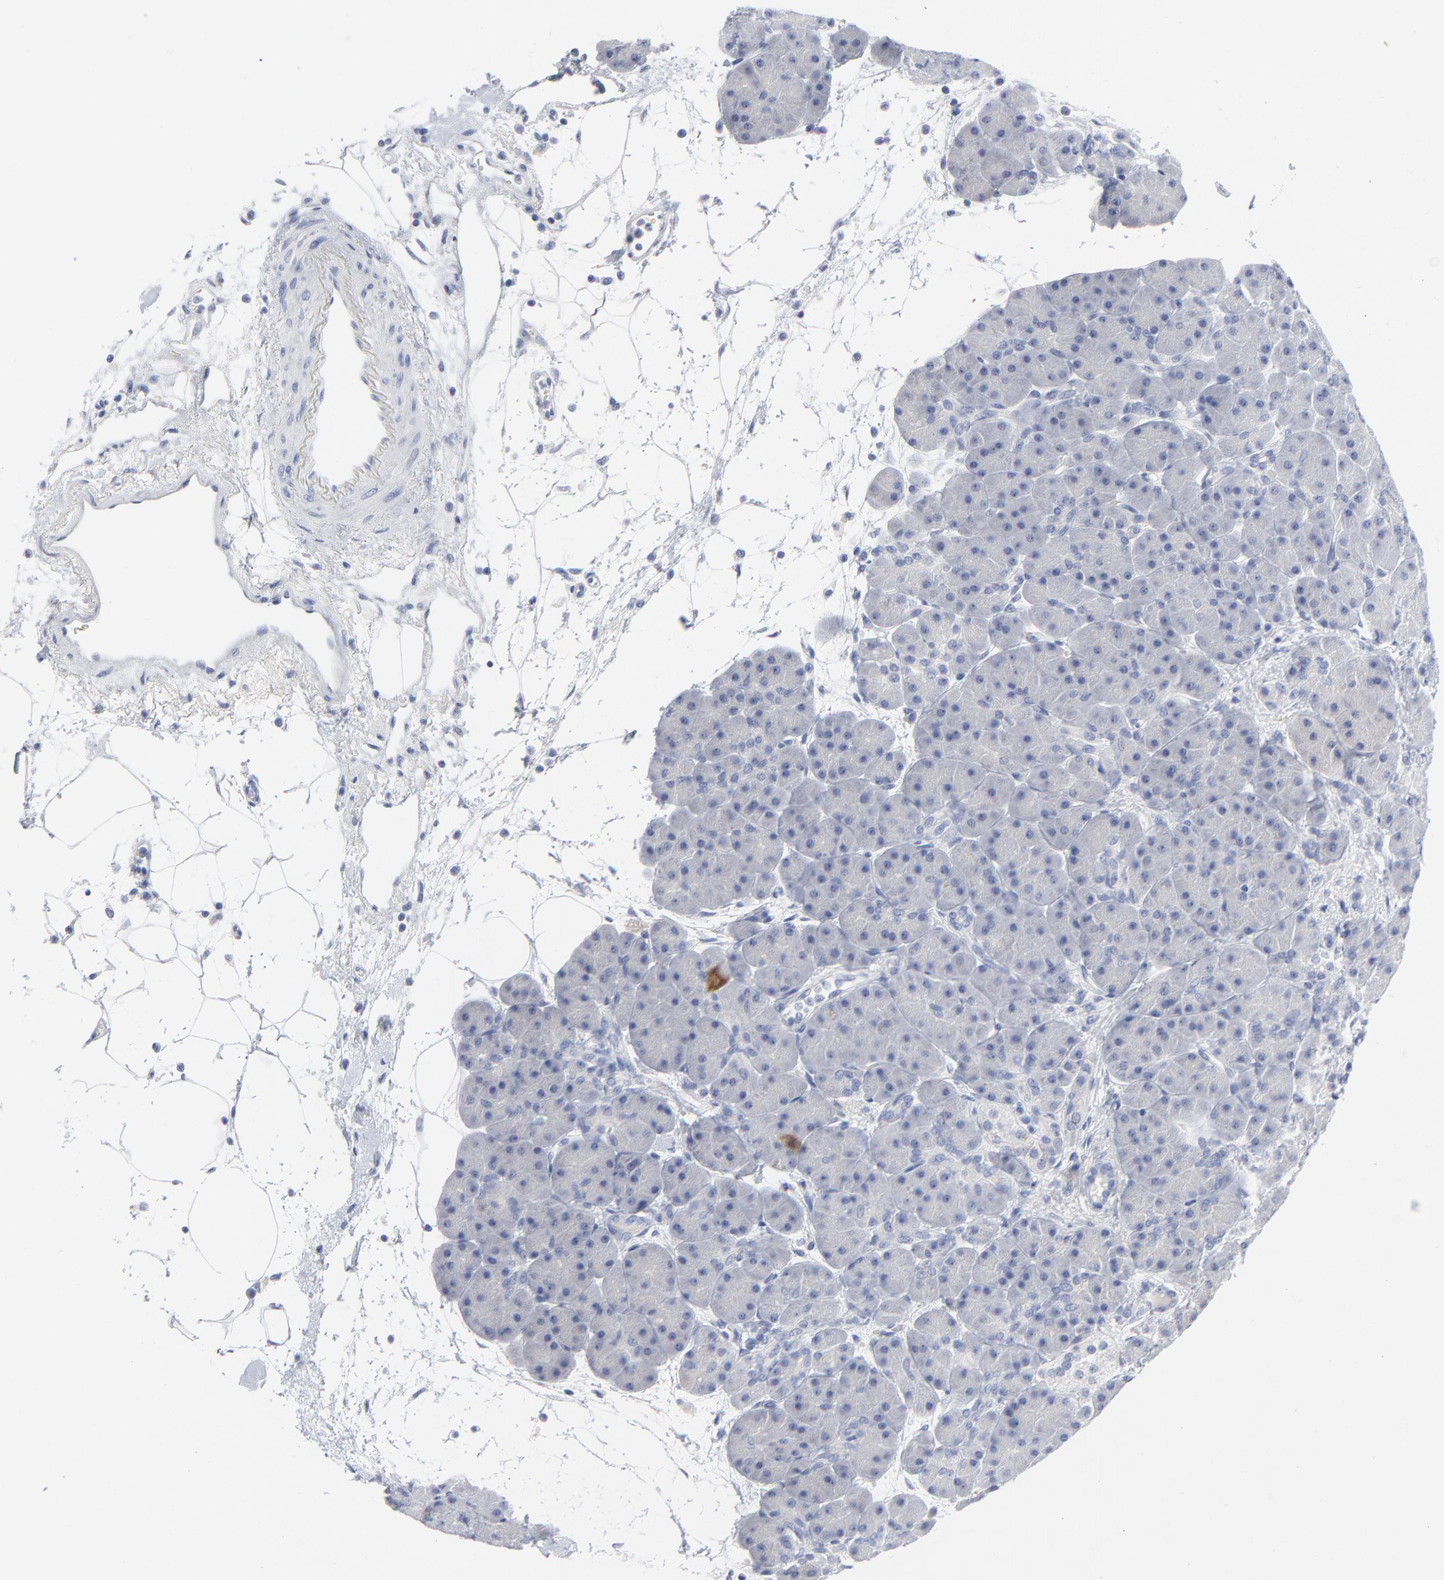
{"staining": {"intensity": "strong", "quantity": "<25%", "location": "cytoplasmic/membranous,nuclear"}, "tissue": "pancreas", "cell_type": "Exocrine glandular cells", "image_type": "normal", "snomed": [{"axis": "morphology", "description": "Normal tissue, NOS"}, {"axis": "topography", "description": "Pancreas"}], "caption": "A brown stain highlights strong cytoplasmic/membranous,nuclear staining of a protein in exocrine glandular cells of unremarkable pancreas.", "gene": "CDK1", "patient": {"sex": "male", "age": 66}}